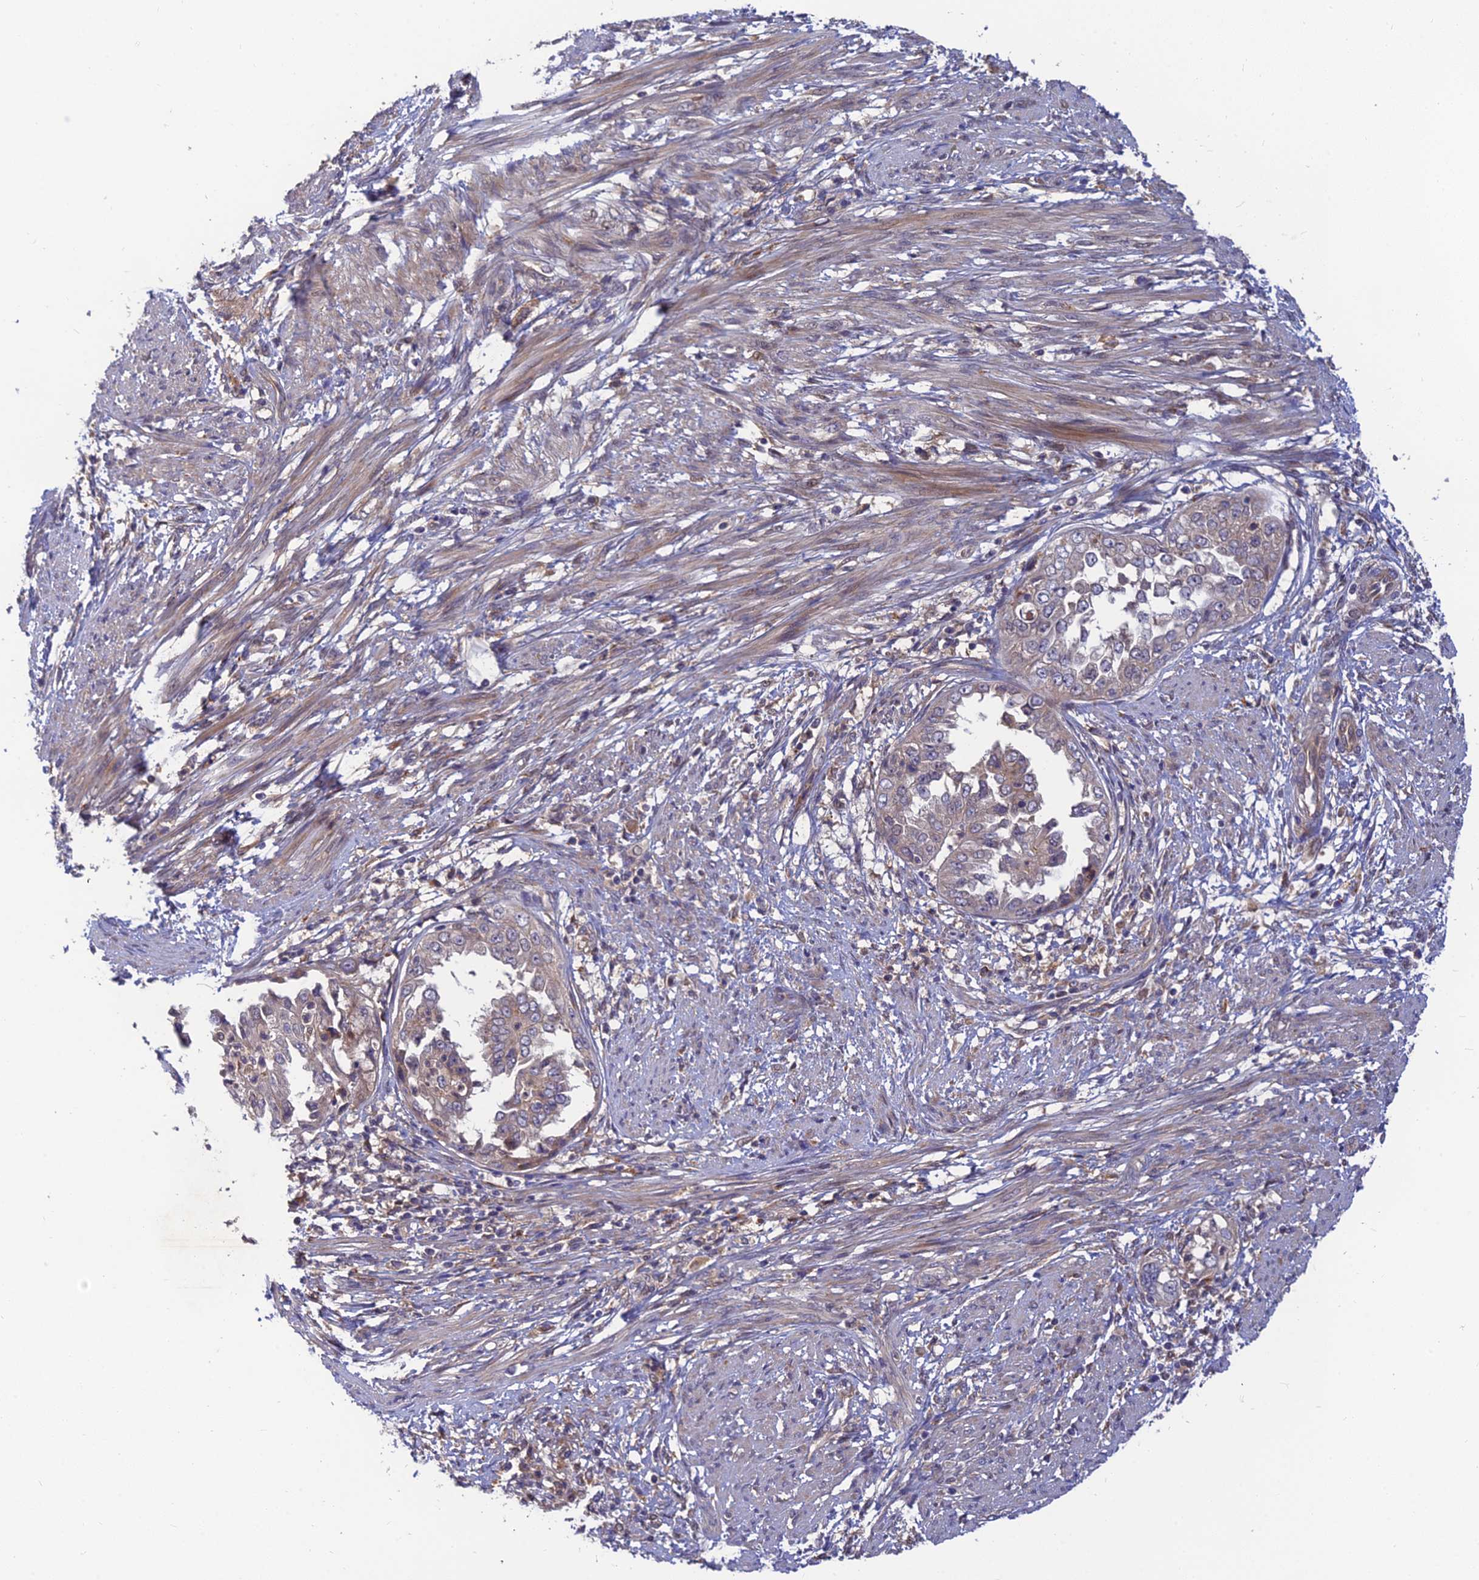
{"staining": {"intensity": "negative", "quantity": "none", "location": "none"}, "tissue": "endometrial cancer", "cell_type": "Tumor cells", "image_type": "cancer", "snomed": [{"axis": "morphology", "description": "Adenocarcinoma, NOS"}, {"axis": "topography", "description": "Endometrium"}], "caption": "Tumor cells are negative for brown protein staining in endometrial cancer (adenocarcinoma).", "gene": "FAM151B", "patient": {"sex": "female", "age": 85}}